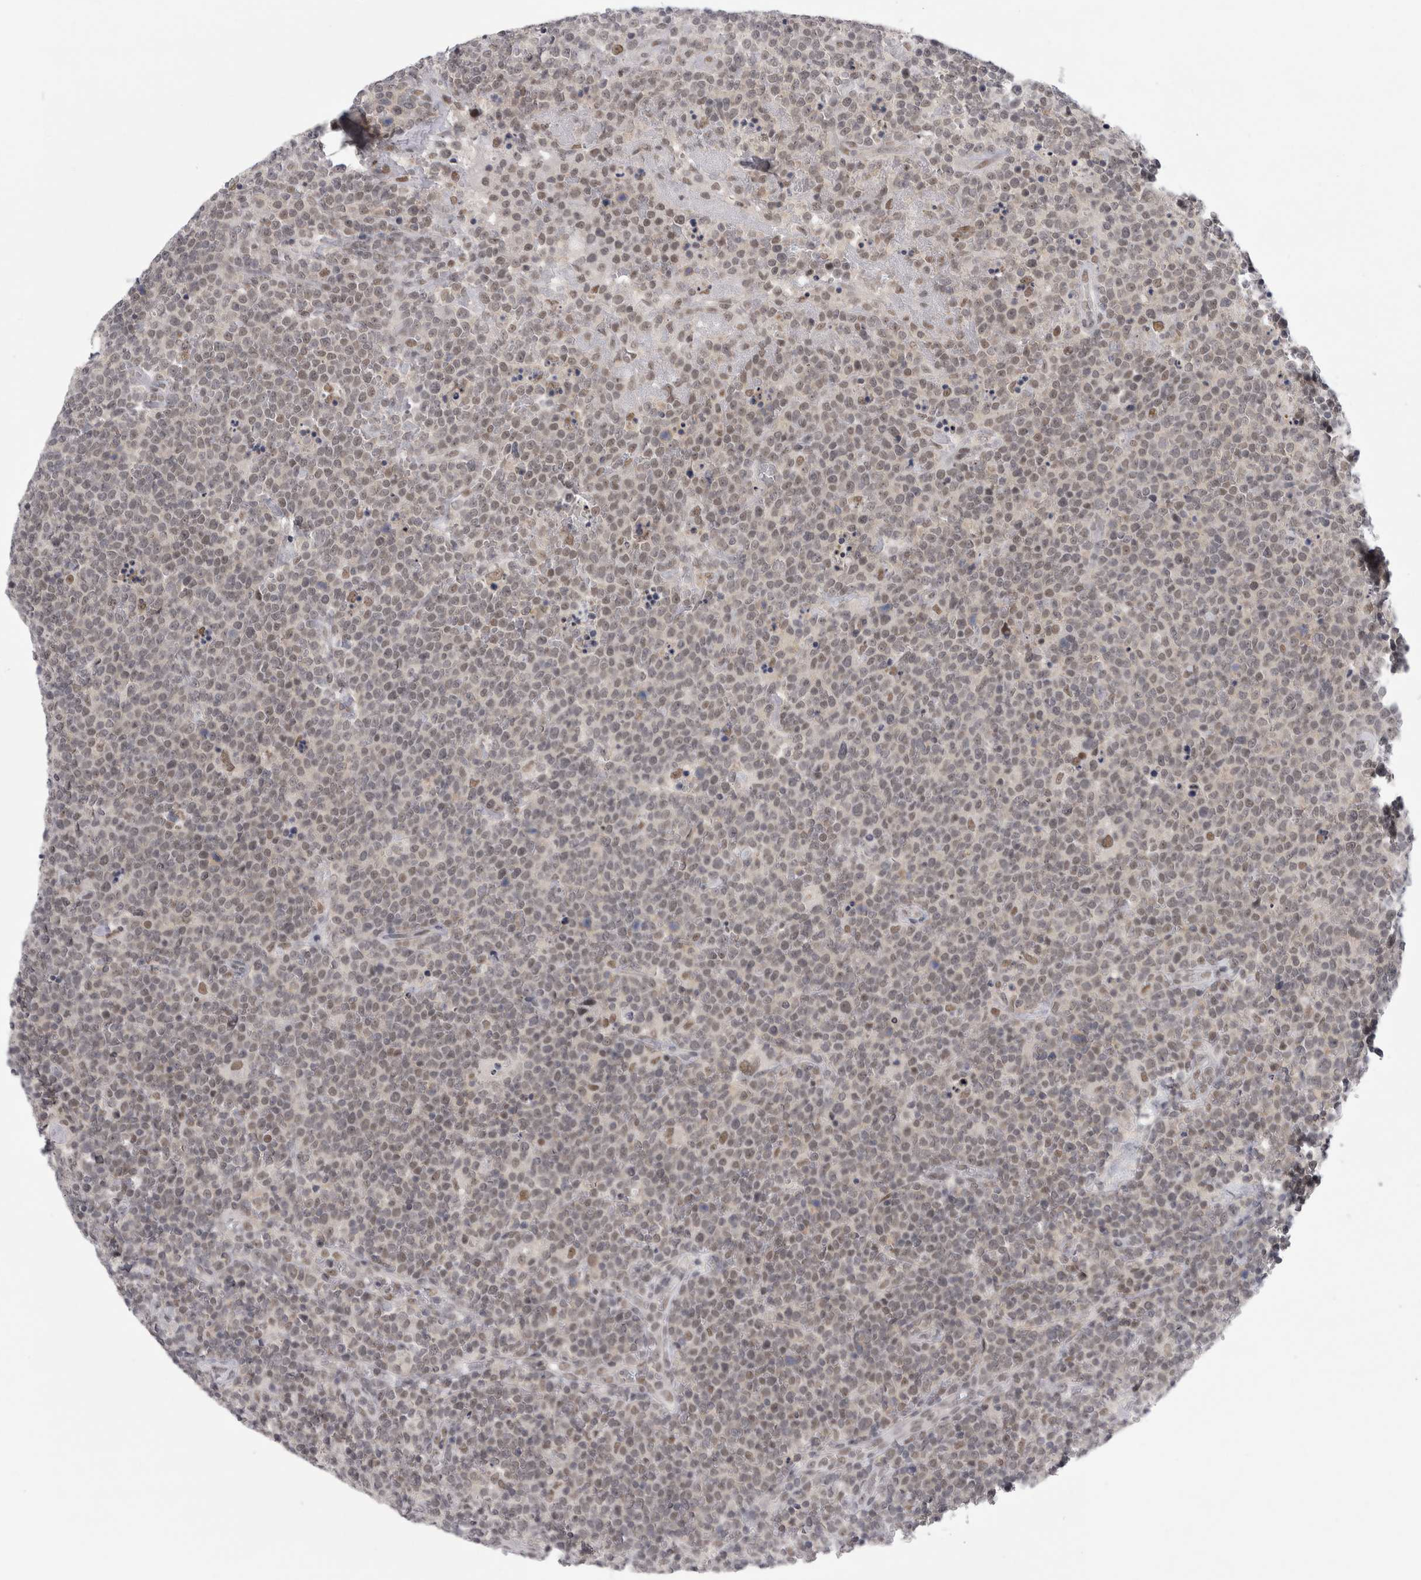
{"staining": {"intensity": "weak", "quantity": "25%-75%", "location": "nuclear"}, "tissue": "lymphoma", "cell_type": "Tumor cells", "image_type": "cancer", "snomed": [{"axis": "morphology", "description": "Malignant lymphoma, non-Hodgkin's type, High grade"}, {"axis": "topography", "description": "Lymph node"}], "caption": "Immunohistochemistry of lymphoma shows low levels of weak nuclear positivity in approximately 25%-75% of tumor cells.", "gene": "PSMB2", "patient": {"sex": "male", "age": 61}}